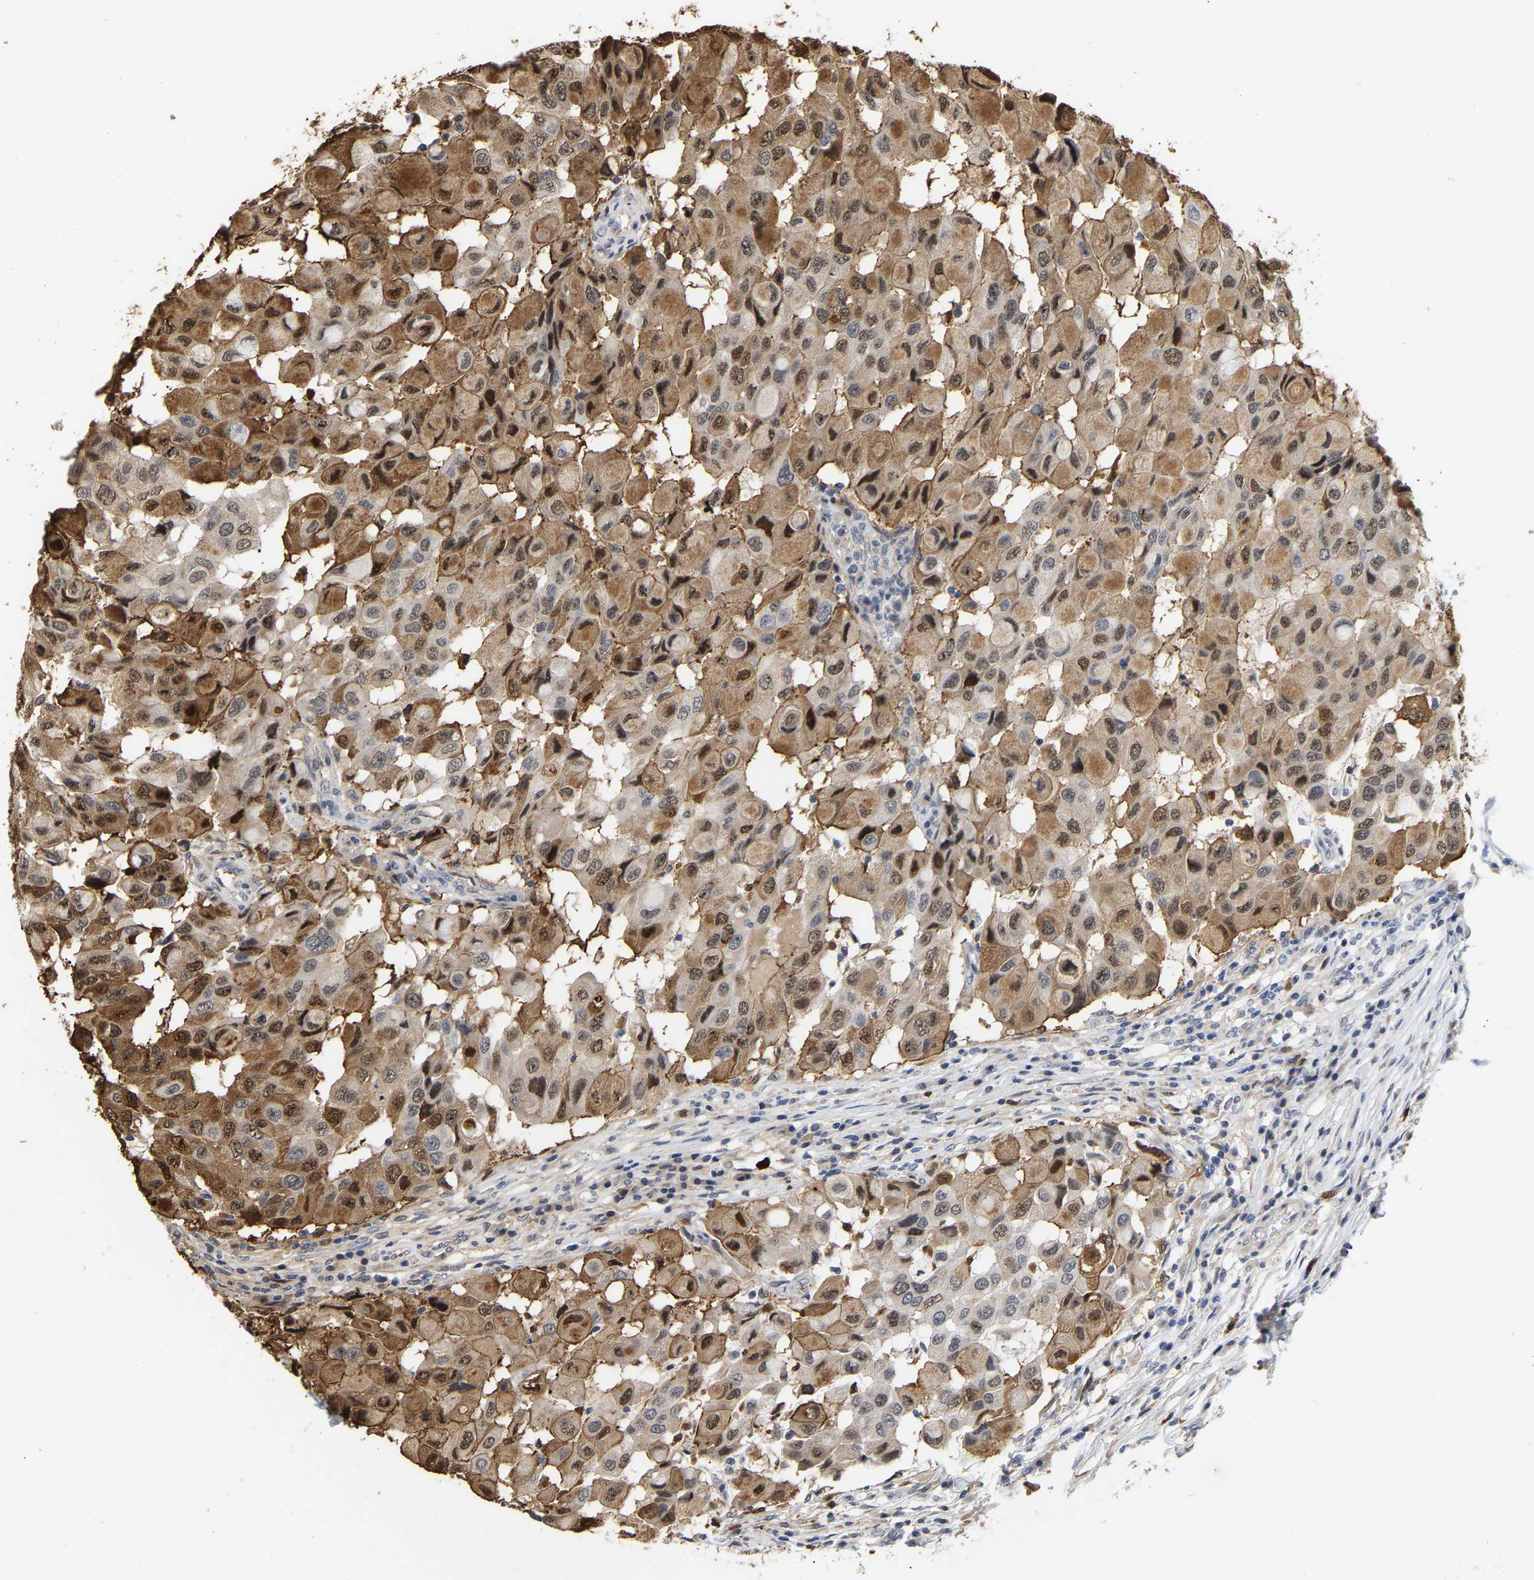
{"staining": {"intensity": "moderate", "quantity": ">75%", "location": "cytoplasmic/membranous,nuclear"}, "tissue": "breast cancer", "cell_type": "Tumor cells", "image_type": "cancer", "snomed": [{"axis": "morphology", "description": "Duct carcinoma"}, {"axis": "topography", "description": "Breast"}], "caption": "Human intraductal carcinoma (breast) stained for a protein (brown) demonstrates moderate cytoplasmic/membranous and nuclear positive positivity in about >75% of tumor cells.", "gene": "TDRD7", "patient": {"sex": "female", "age": 27}}